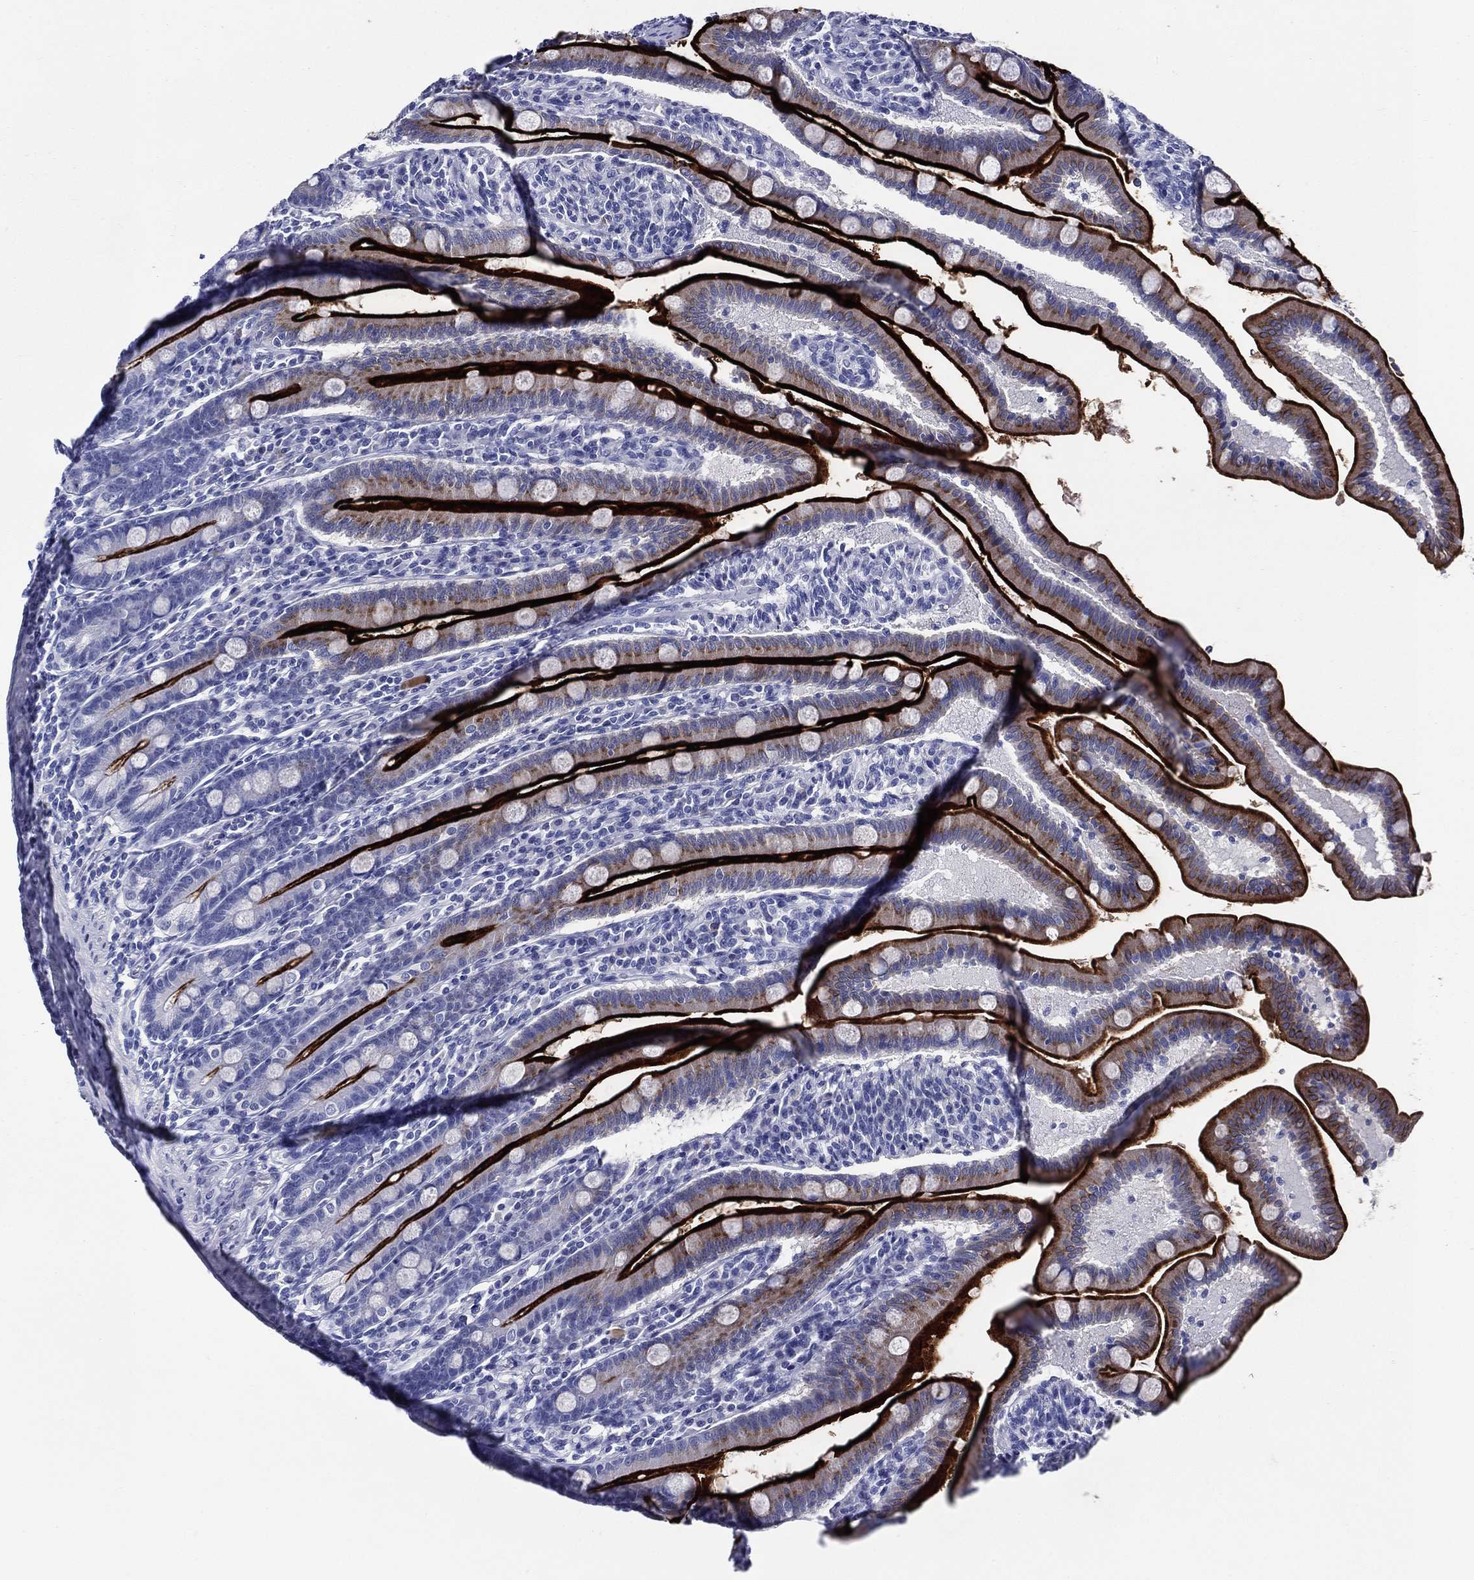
{"staining": {"intensity": "strong", "quantity": "25%-75%", "location": "cytoplasmic/membranous"}, "tissue": "small intestine", "cell_type": "Glandular cells", "image_type": "normal", "snomed": [{"axis": "morphology", "description": "Normal tissue, NOS"}, {"axis": "topography", "description": "Small intestine"}], "caption": "The histopathology image displays immunohistochemical staining of normal small intestine. There is strong cytoplasmic/membranous staining is present in approximately 25%-75% of glandular cells. The staining was performed using DAB (3,3'-diaminobenzidine) to visualize the protein expression in brown, while the nuclei were stained in blue with hematoxylin (Magnification: 20x).", "gene": "ACE2", "patient": {"sex": "male", "age": 66}}